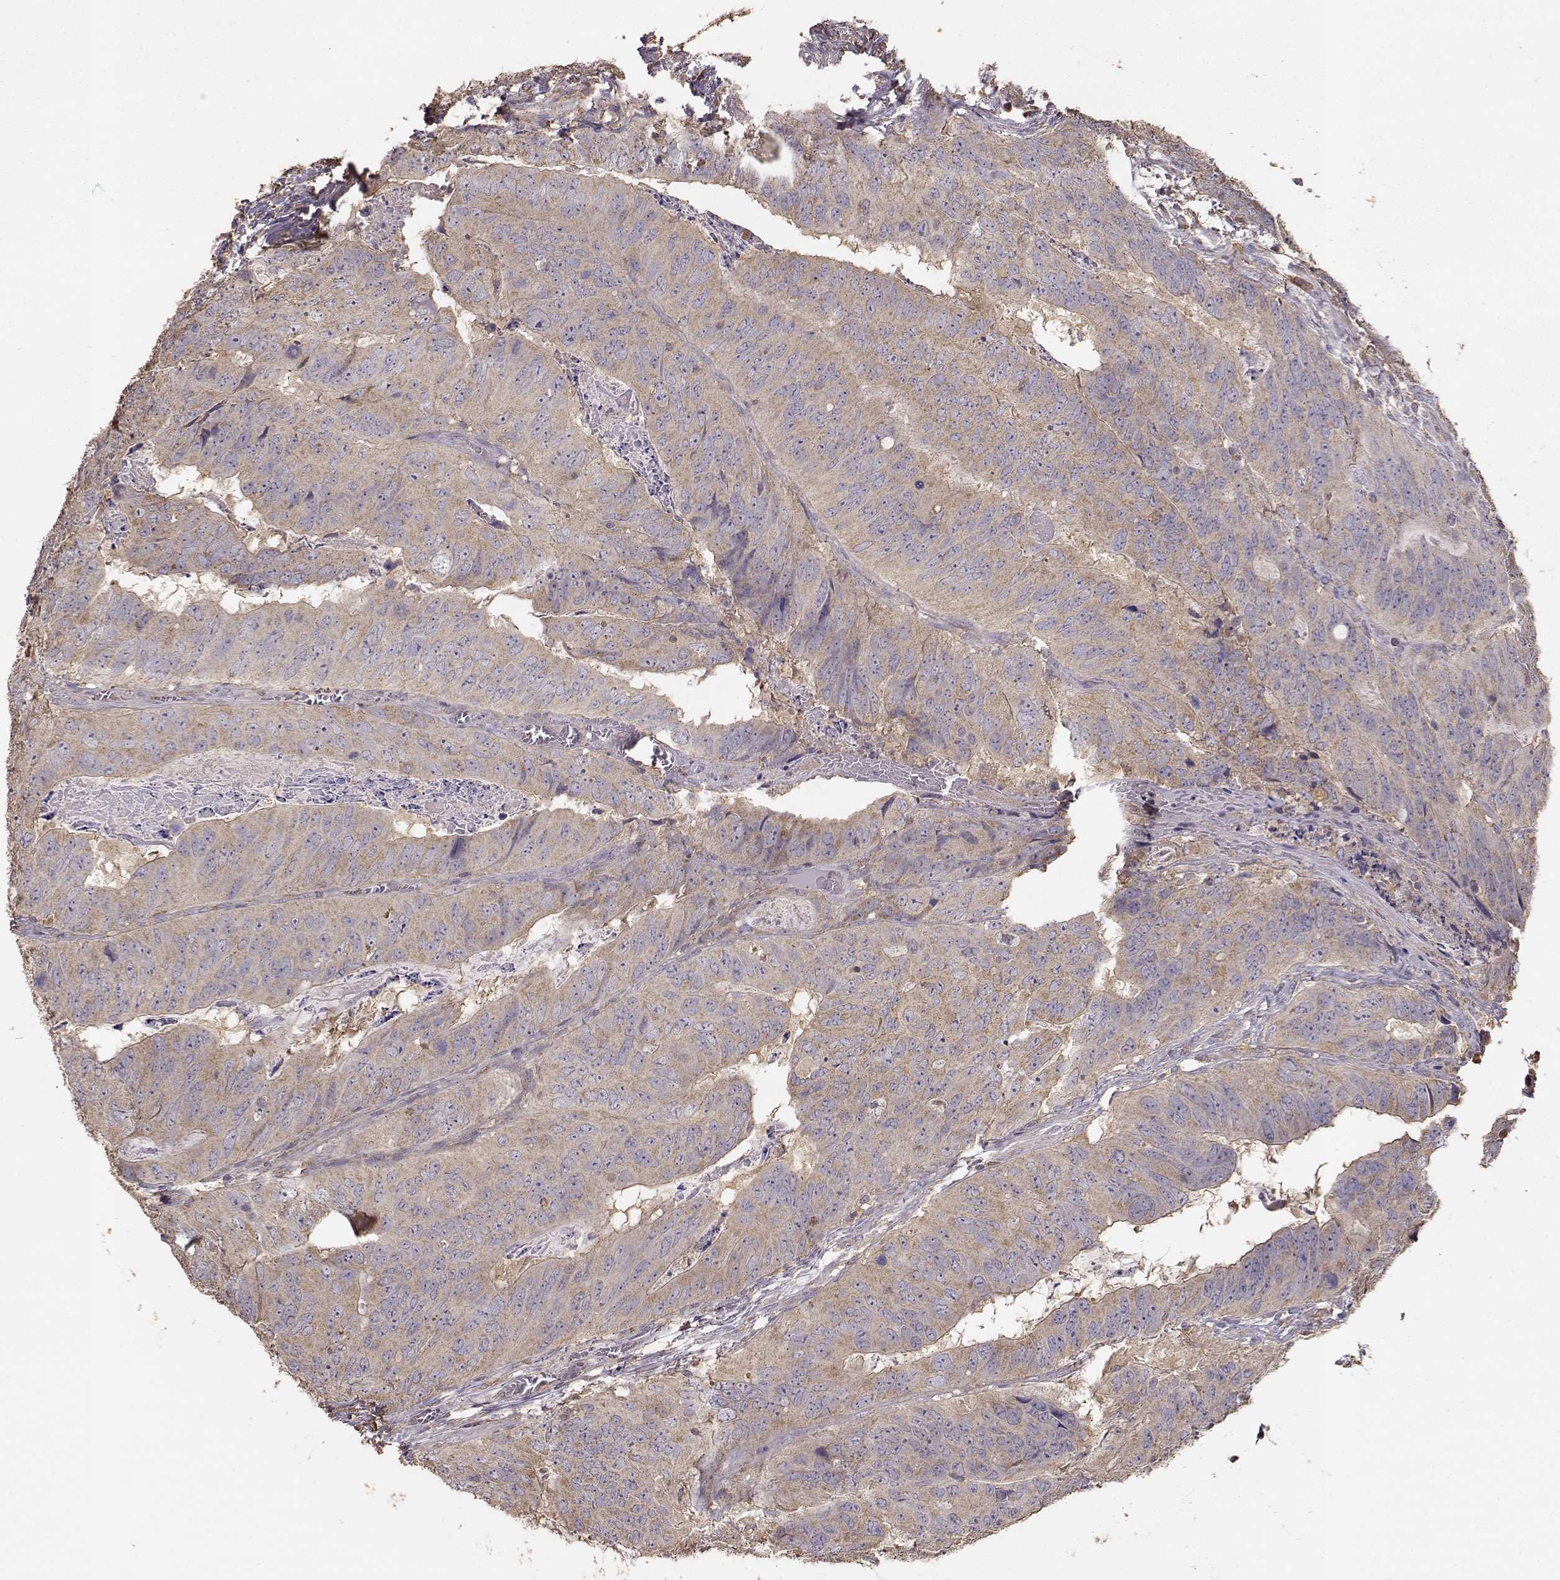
{"staining": {"intensity": "weak", "quantity": ">75%", "location": "cytoplasmic/membranous"}, "tissue": "colorectal cancer", "cell_type": "Tumor cells", "image_type": "cancer", "snomed": [{"axis": "morphology", "description": "Adenocarcinoma, NOS"}, {"axis": "topography", "description": "Colon"}], "caption": "Tumor cells exhibit low levels of weak cytoplasmic/membranous positivity in approximately >75% of cells in colorectal cancer.", "gene": "TARS3", "patient": {"sex": "male", "age": 79}}